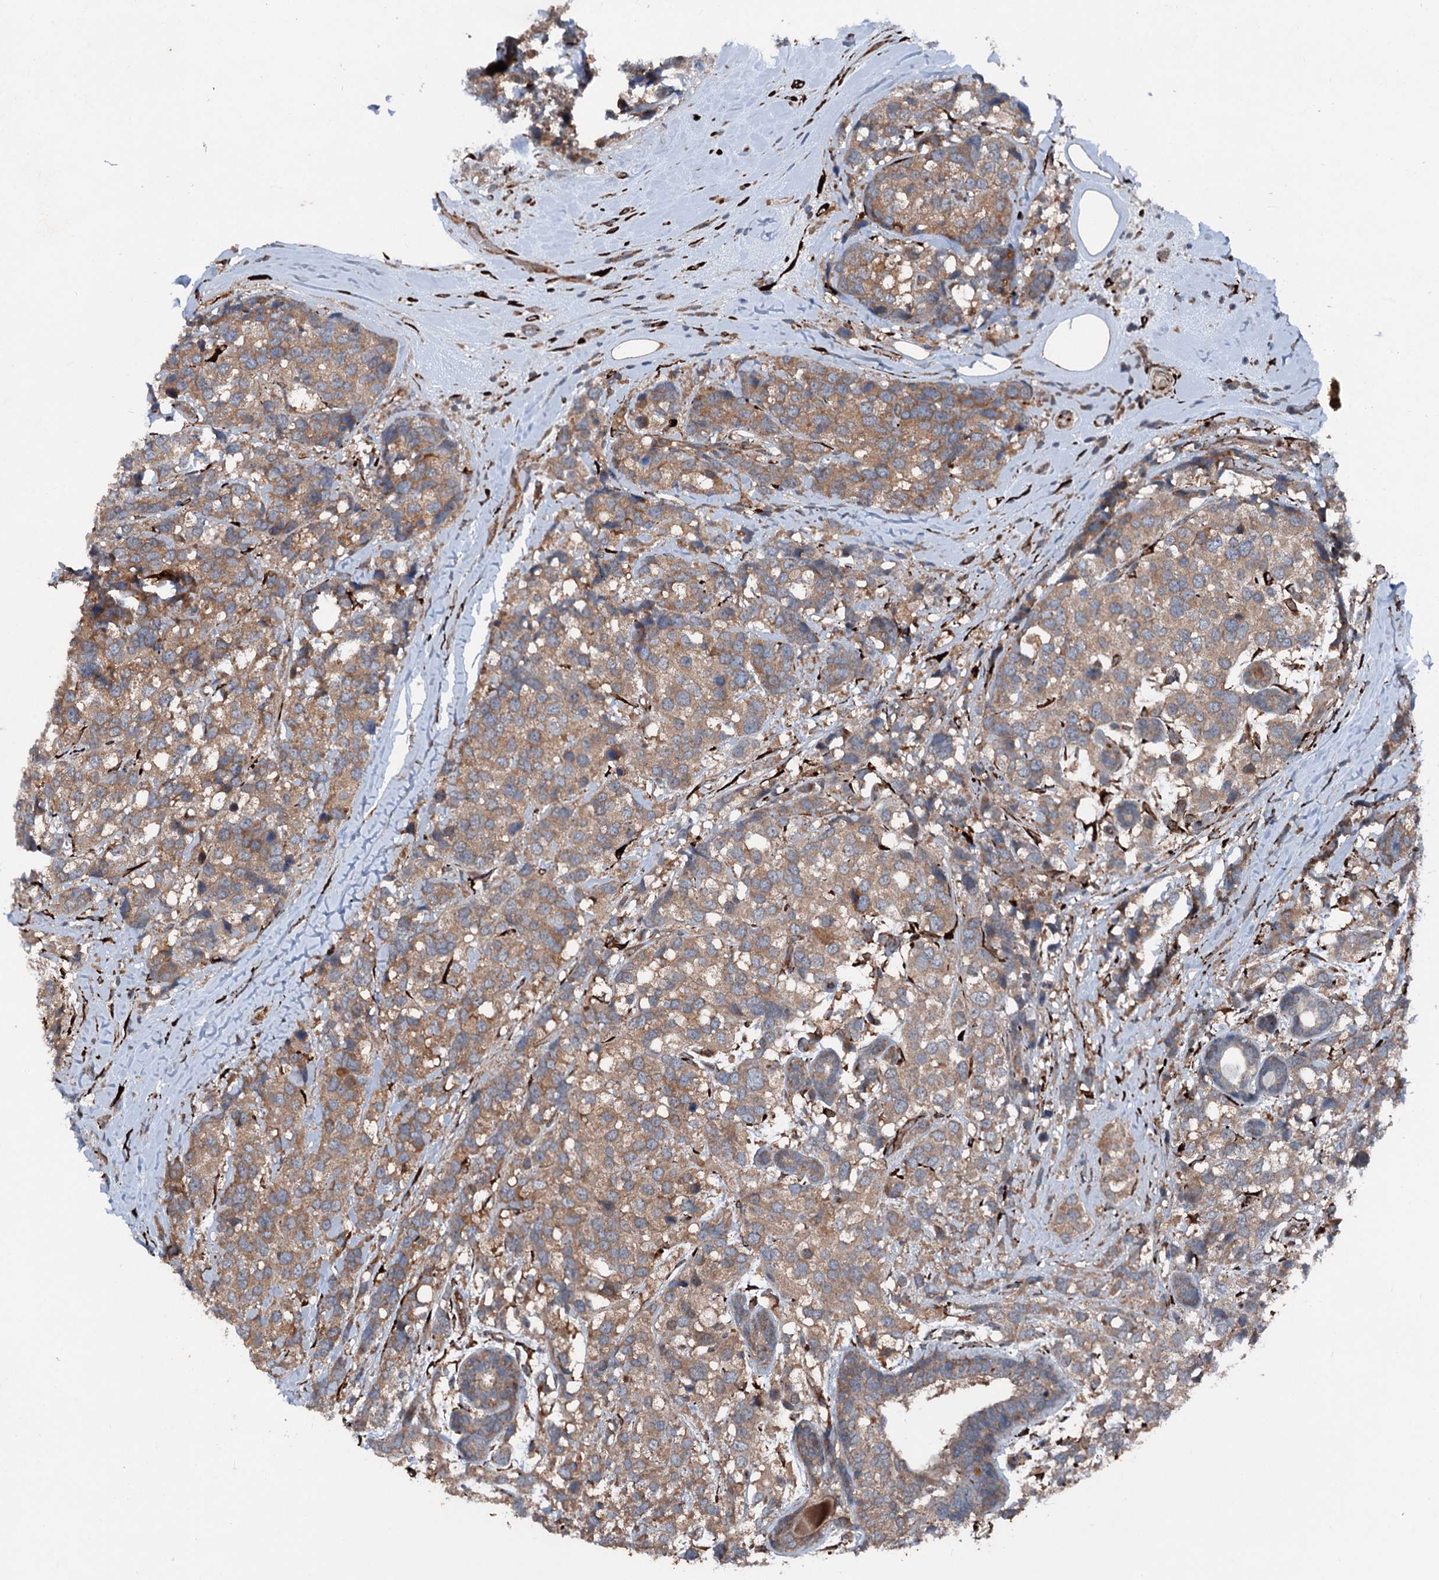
{"staining": {"intensity": "moderate", "quantity": ">75%", "location": "cytoplasmic/membranous"}, "tissue": "breast cancer", "cell_type": "Tumor cells", "image_type": "cancer", "snomed": [{"axis": "morphology", "description": "Lobular carcinoma"}, {"axis": "topography", "description": "Breast"}], "caption": "Moderate cytoplasmic/membranous protein positivity is identified in about >75% of tumor cells in breast lobular carcinoma.", "gene": "DDIAS", "patient": {"sex": "female", "age": 59}}